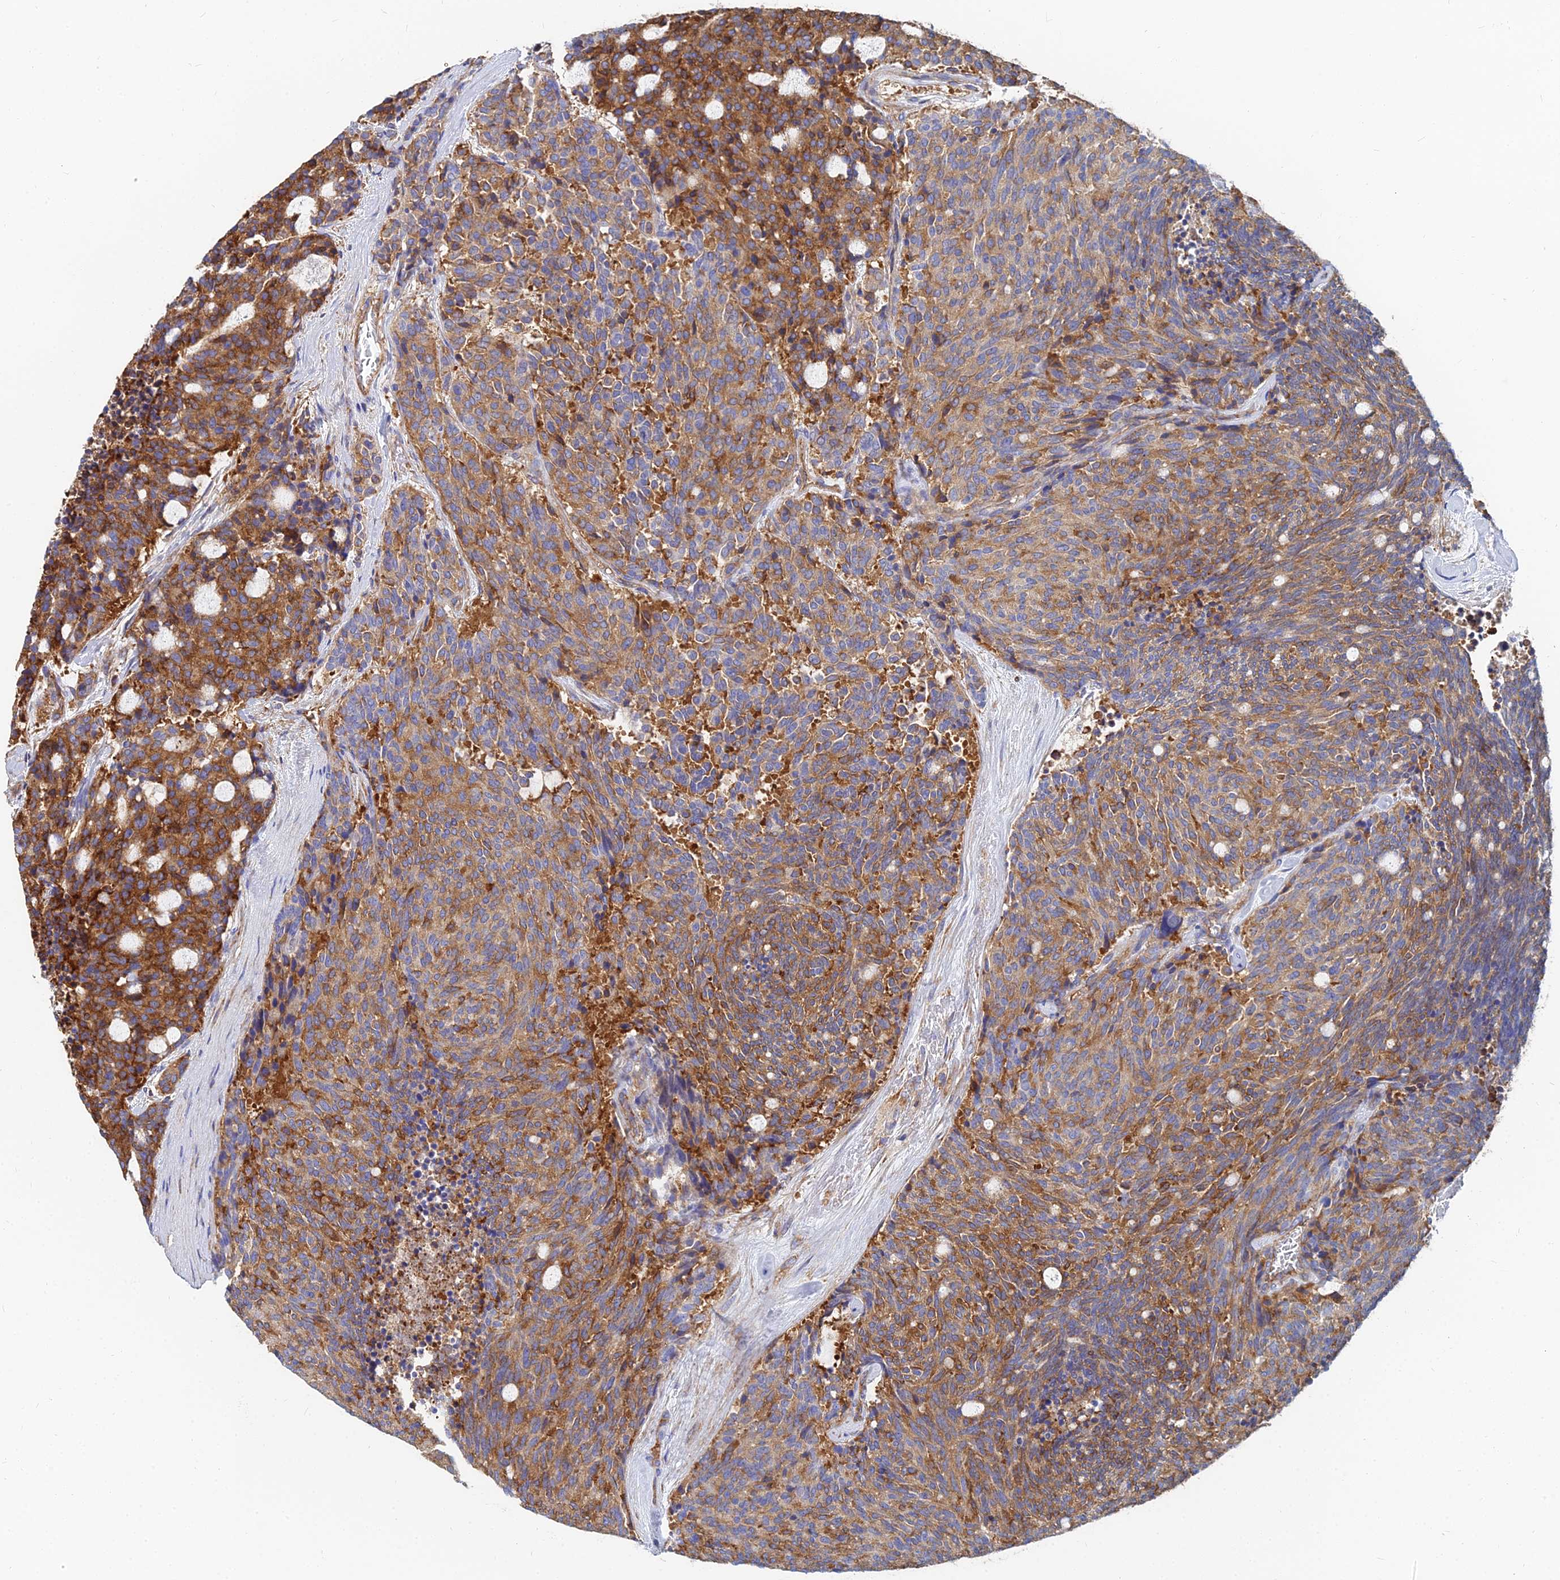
{"staining": {"intensity": "moderate", "quantity": ">75%", "location": "cytoplasmic/membranous"}, "tissue": "carcinoid", "cell_type": "Tumor cells", "image_type": "cancer", "snomed": [{"axis": "morphology", "description": "Carcinoid, malignant, NOS"}, {"axis": "topography", "description": "Pancreas"}], "caption": "Human carcinoid stained with a brown dye shows moderate cytoplasmic/membranous positive positivity in approximately >75% of tumor cells.", "gene": "GPR42", "patient": {"sex": "female", "age": 54}}